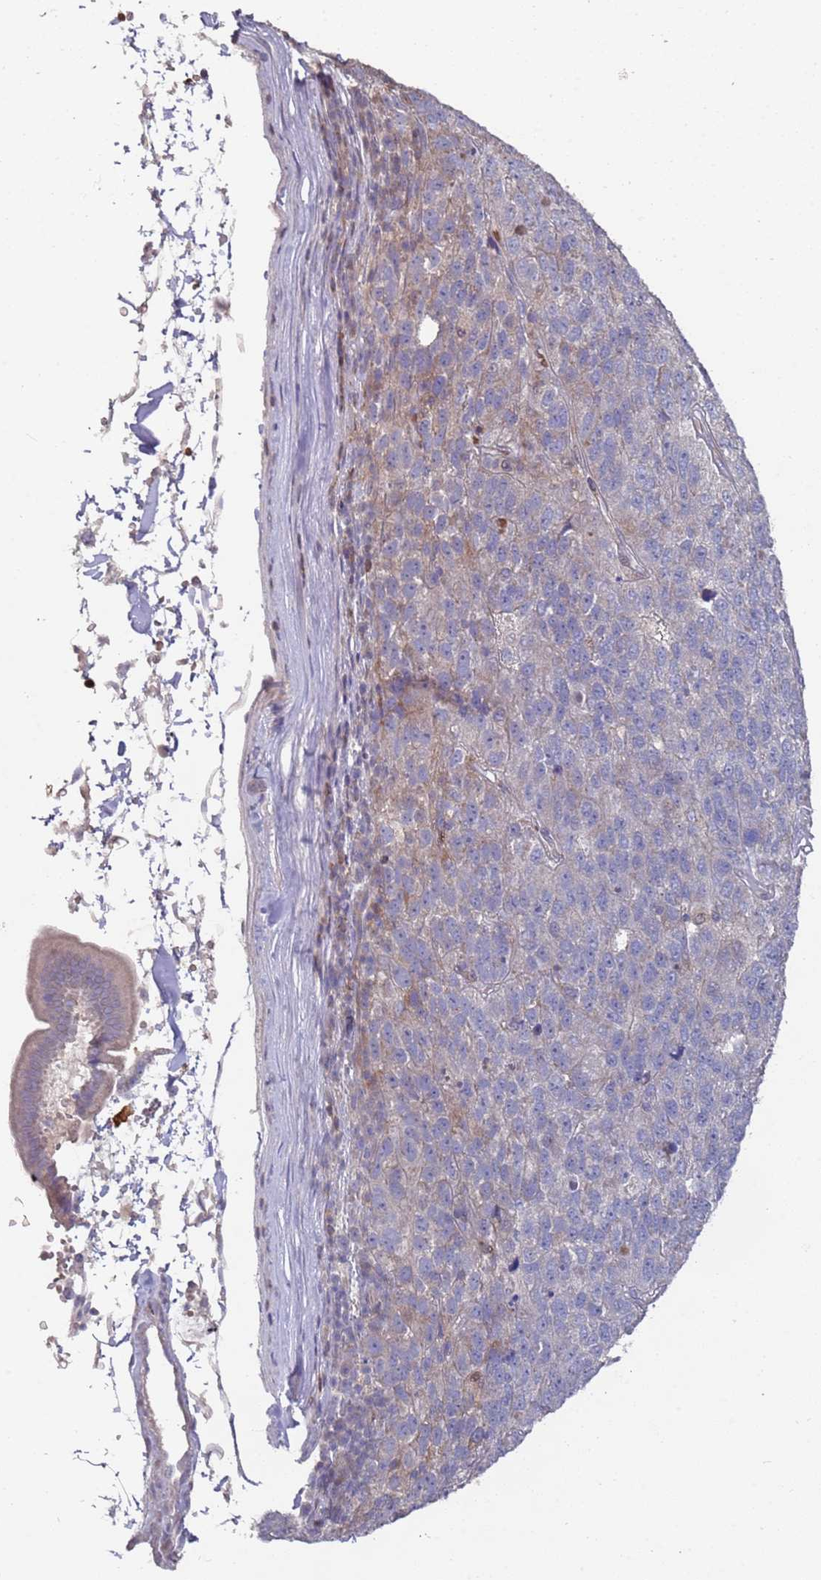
{"staining": {"intensity": "negative", "quantity": "none", "location": "none"}, "tissue": "pancreatic cancer", "cell_type": "Tumor cells", "image_type": "cancer", "snomed": [{"axis": "morphology", "description": "Adenocarcinoma, NOS"}, {"axis": "topography", "description": "Pancreas"}], "caption": "Adenocarcinoma (pancreatic) was stained to show a protein in brown. There is no significant positivity in tumor cells.", "gene": "LACC1", "patient": {"sex": "female", "age": 61}}